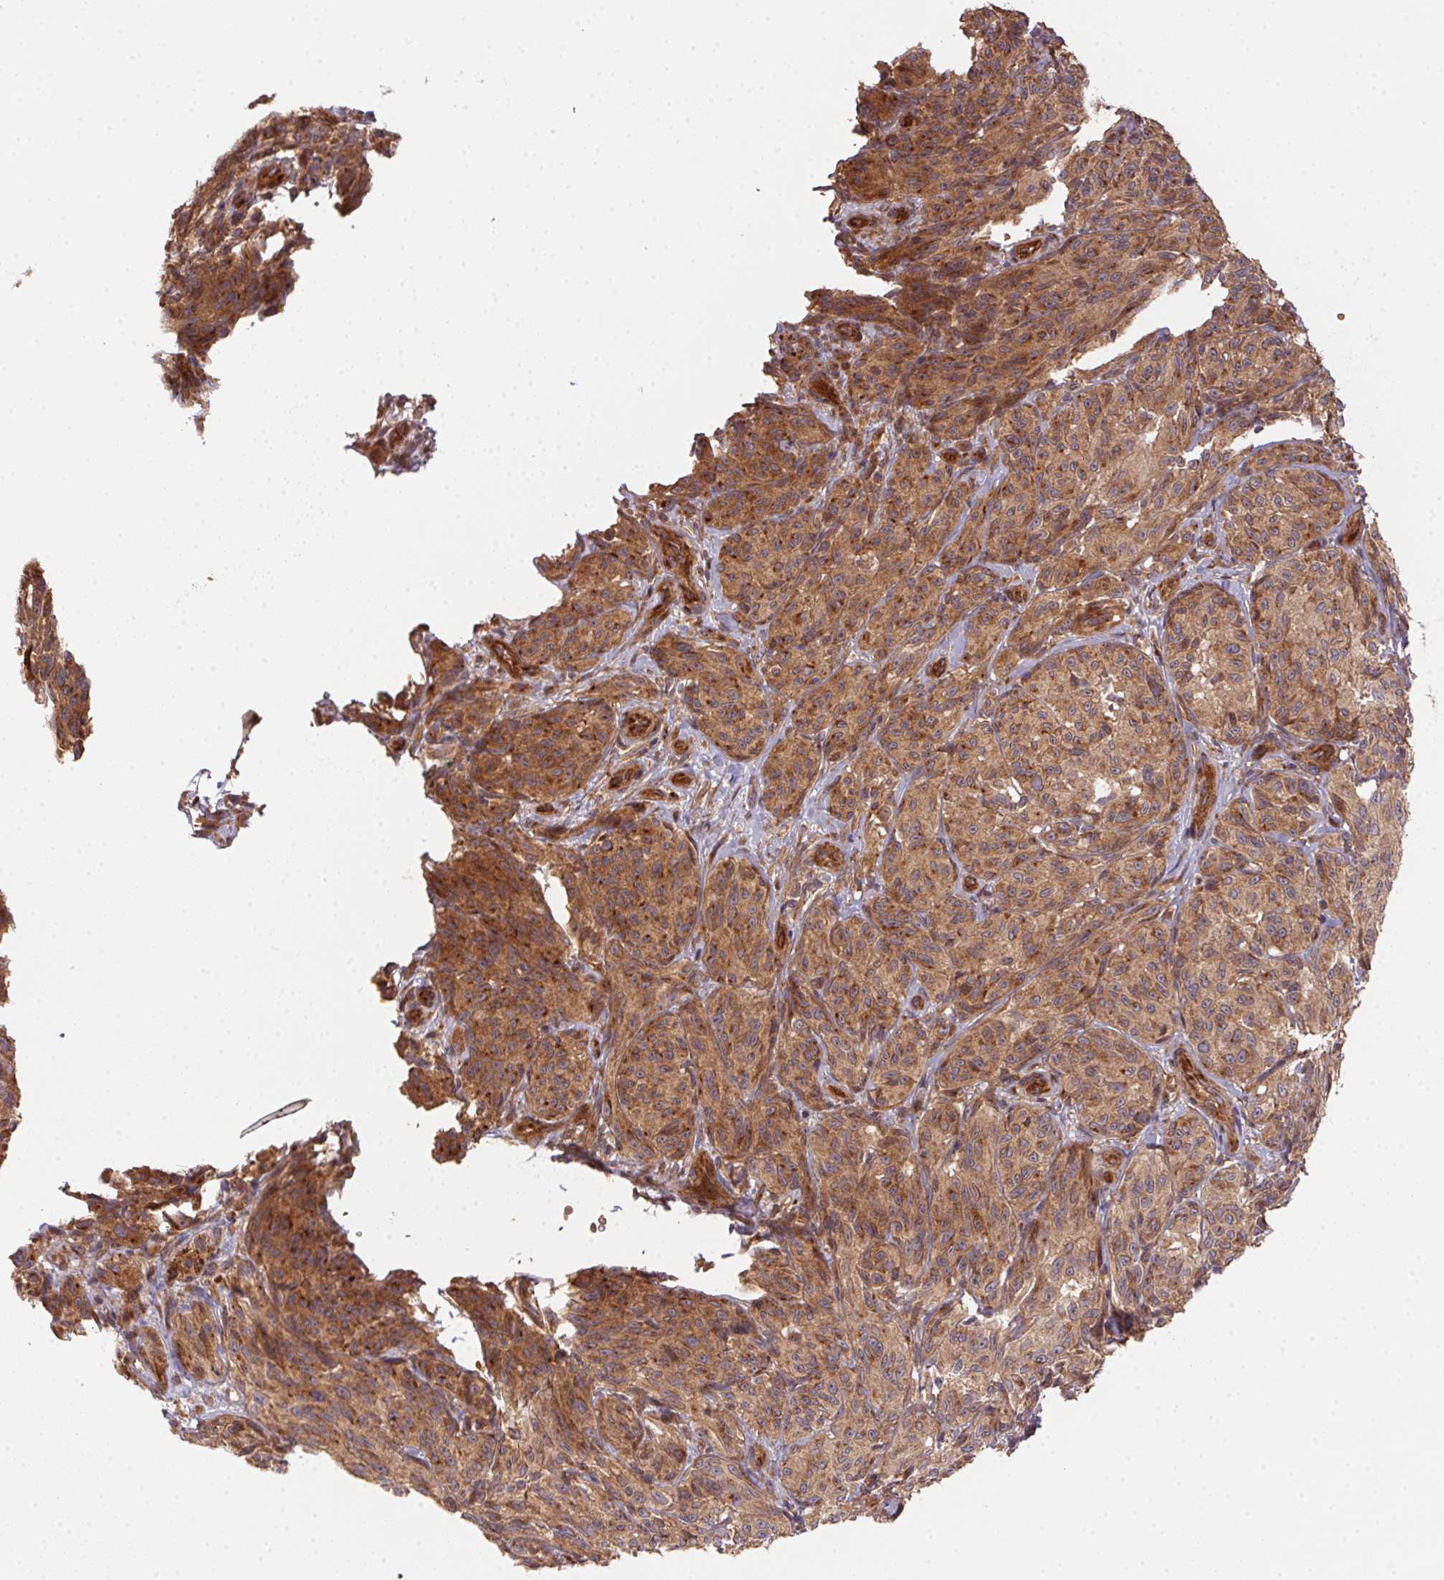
{"staining": {"intensity": "moderate", "quantity": ">75%", "location": "cytoplasmic/membranous"}, "tissue": "melanoma", "cell_type": "Tumor cells", "image_type": "cancer", "snomed": [{"axis": "morphology", "description": "Malignant melanoma, NOS"}, {"axis": "topography", "description": "Skin"}], "caption": "Immunohistochemical staining of human melanoma demonstrates moderate cytoplasmic/membranous protein staining in about >75% of tumor cells.", "gene": "USE1", "patient": {"sex": "female", "age": 85}}